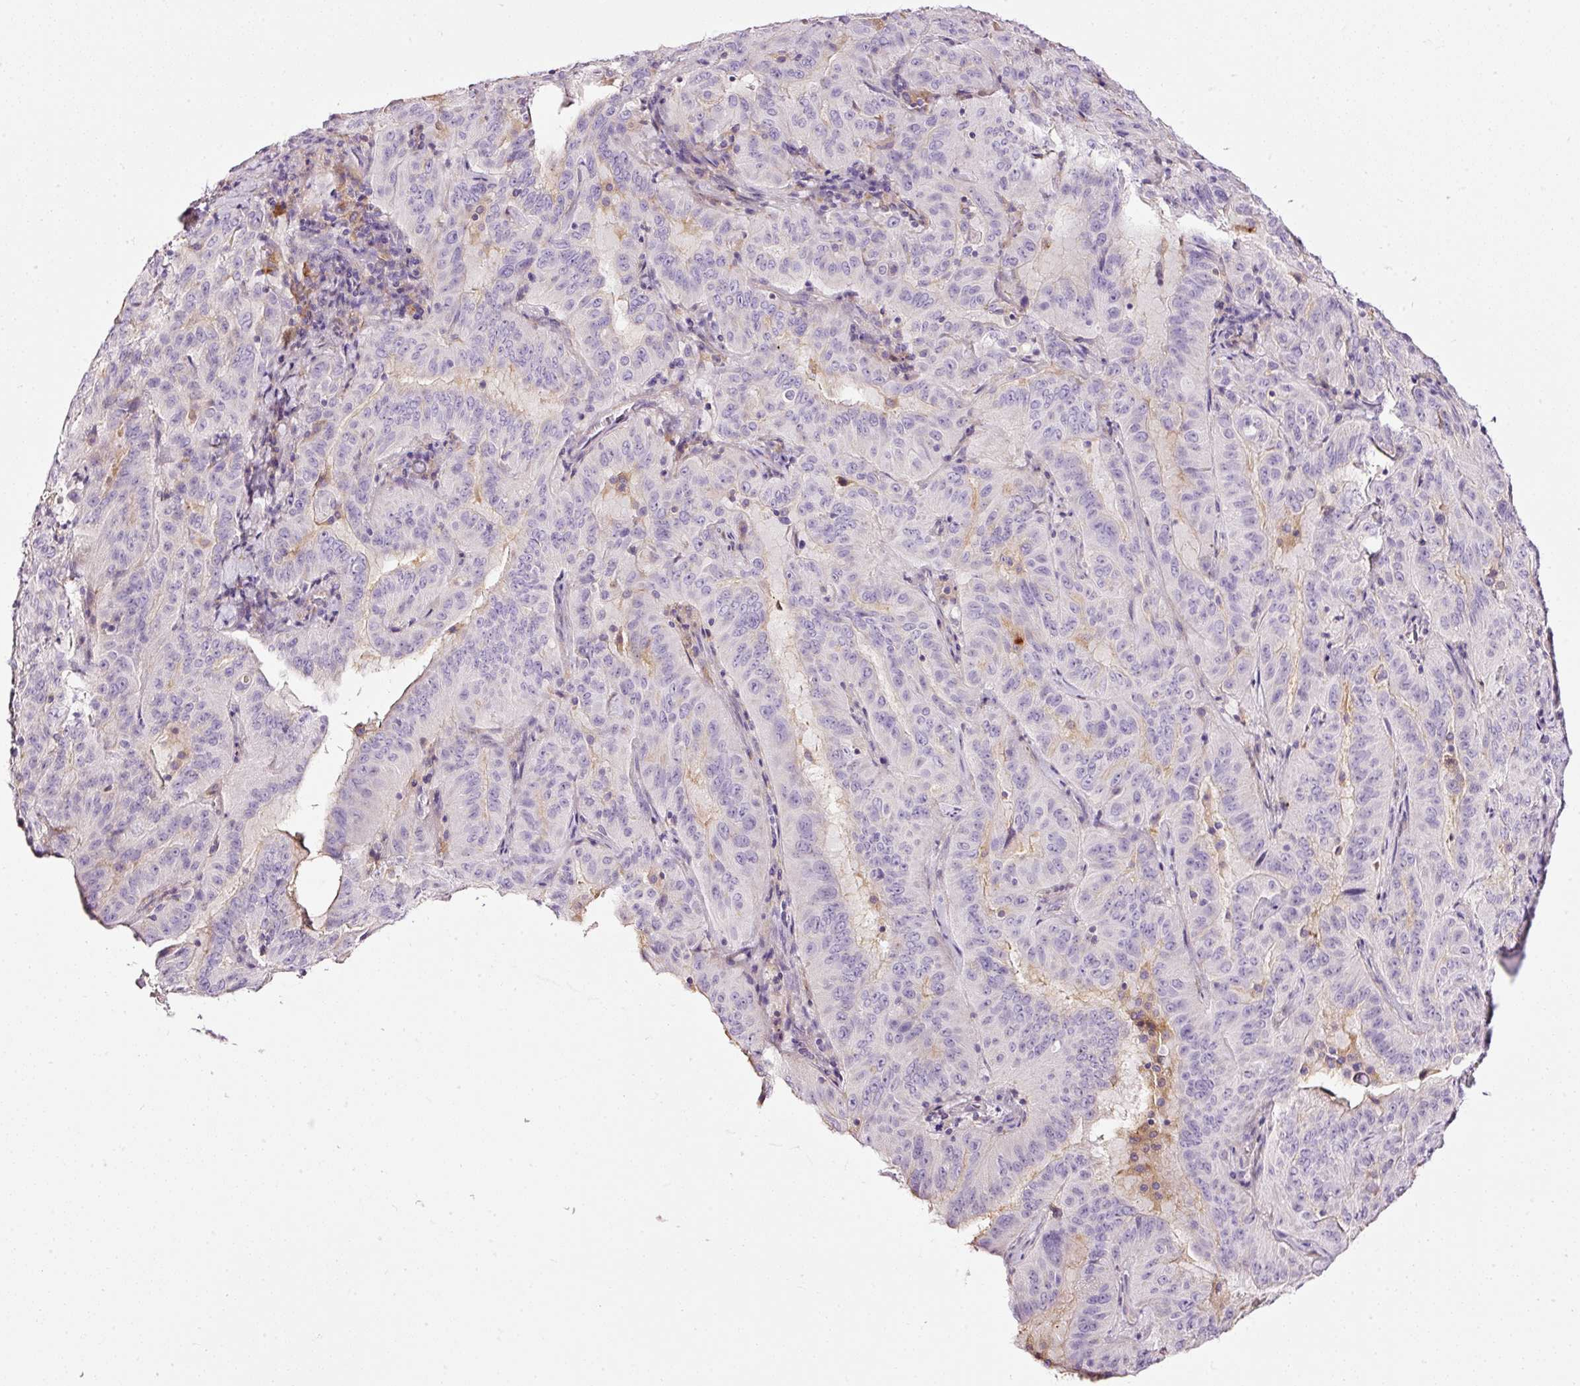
{"staining": {"intensity": "negative", "quantity": "none", "location": "none"}, "tissue": "pancreatic cancer", "cell_type": "Tumor cells", "image_type": "cancer", "snomed": [{"axis": "morphology", "description": "Adenocarcinoma, NOS"}, {"axis": "topography", "description": "Pancreas"}], "caption": "Photomicrograph shows no significant protein positivity in tumor cells of pancreatic adenocarcinoma.", "gene": "CYB561A3", "patient": {"sex": "male", "age": 63}}